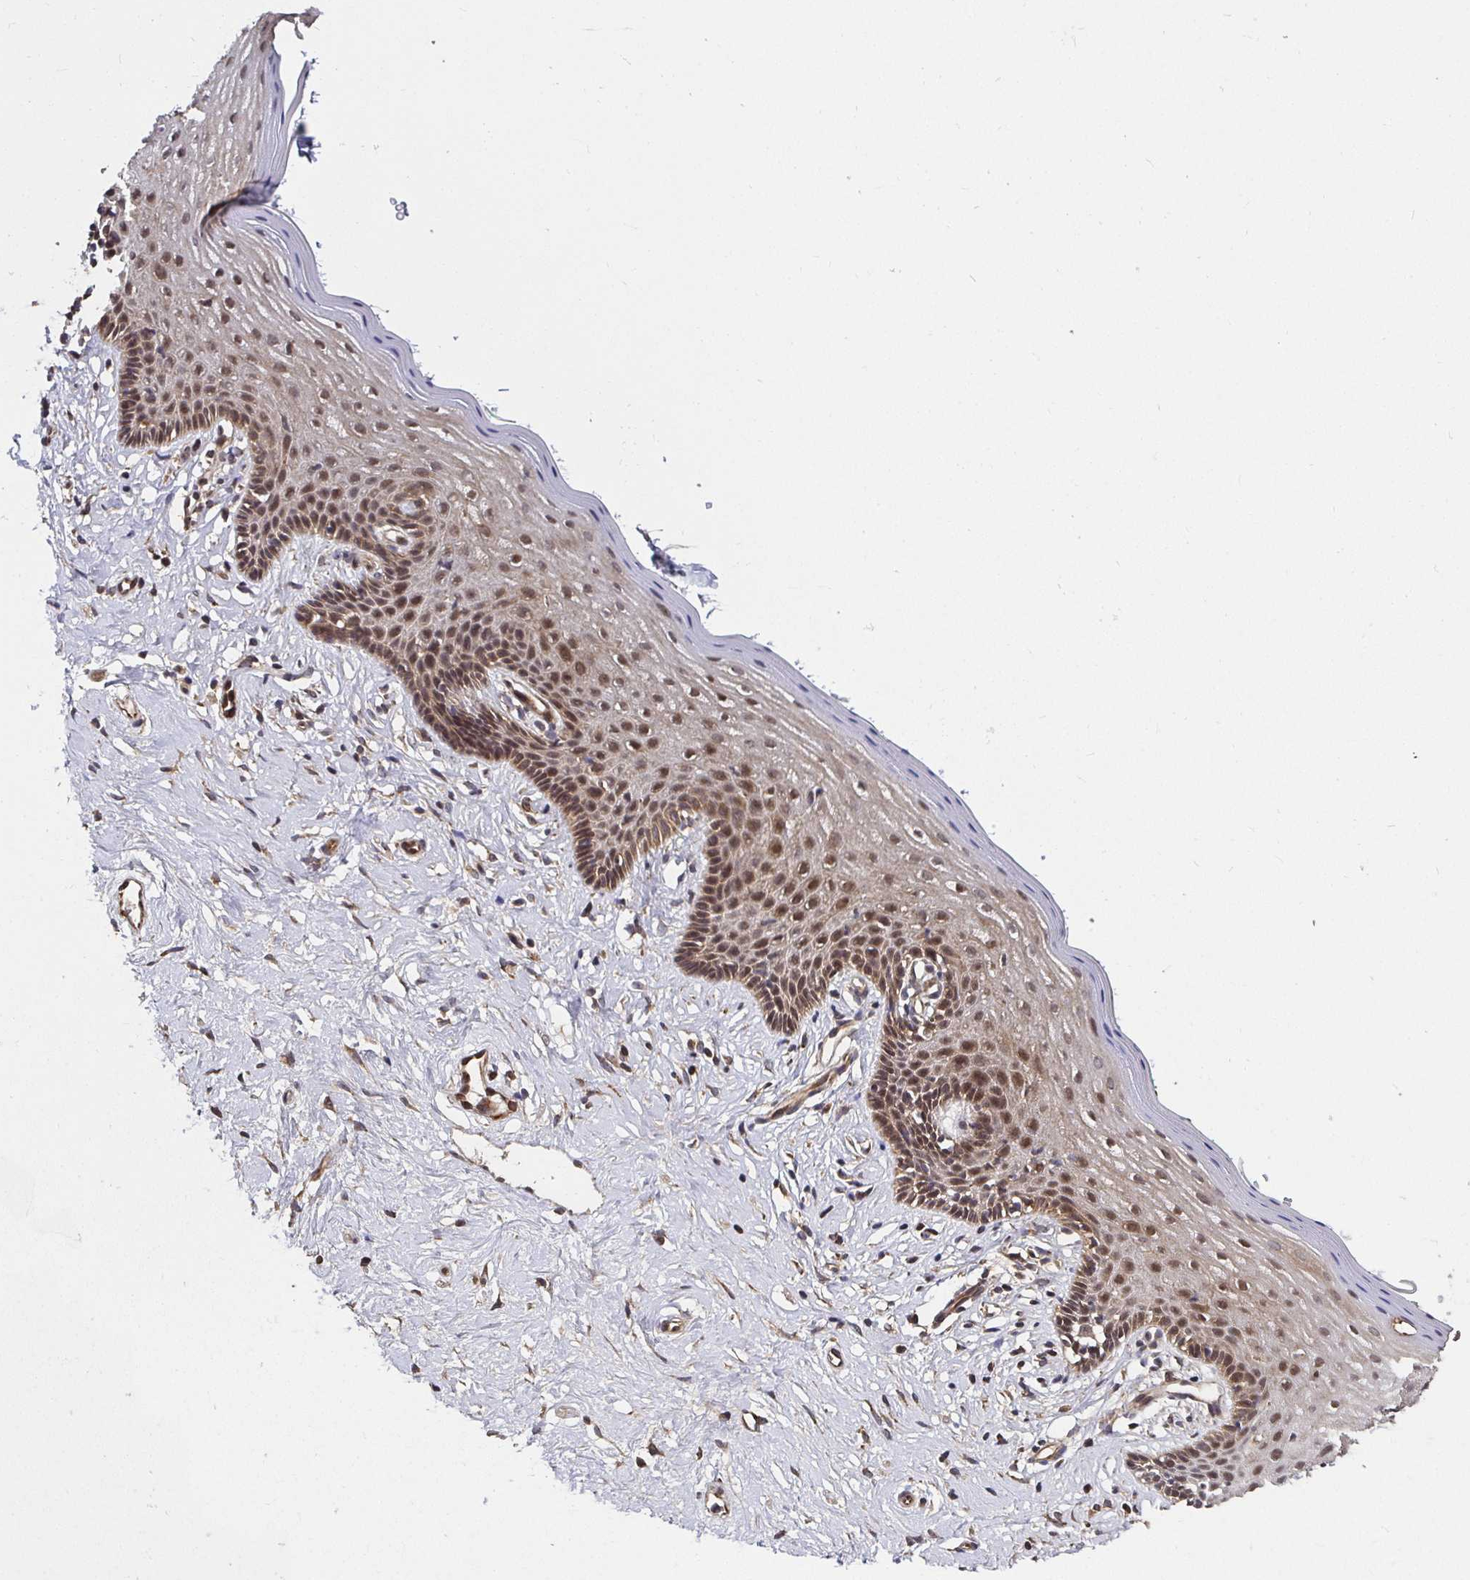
{"staining": {"intensity": "moderate", "quantity": "25%-75%", "location": "cytoplasmic/membranous,nuclear"}, "tissue": "vagina", "cell_type": "Squamous epithelial cells", "image_type": "normal", "snomed": [{"axis": "morphology", "description": "Normal tissue, NOS"}, {"axis": "topography", "description": "Vagina"}], "caption": "DAB immunohistochemical staining of unremarkable human vagina demonstrates moderate cytoplasmic/membranous,nuclear protein expression in approximately 25%-75% of squamous epithelial cells.", "gene": "MLST8", "patient": {"sex": "female", "age": 42}}